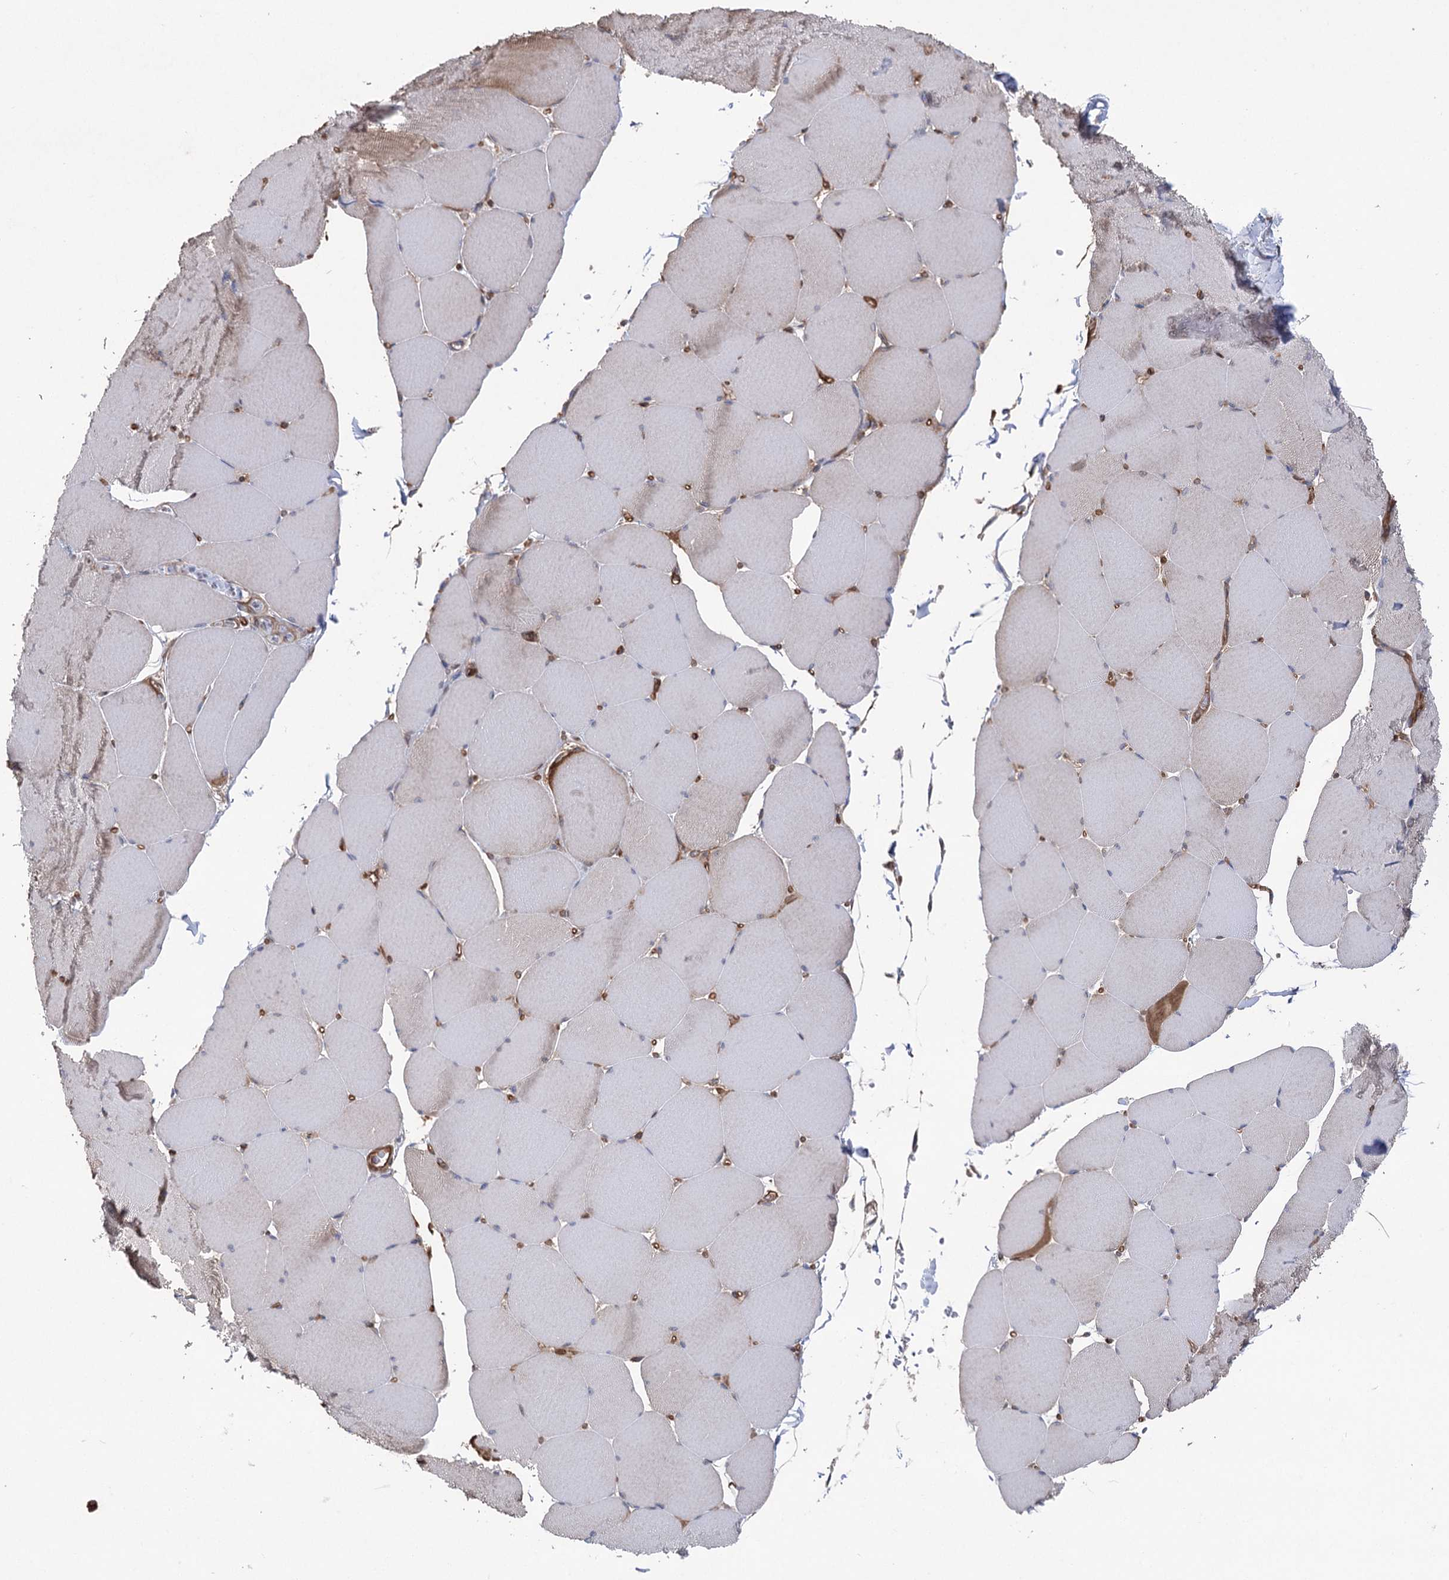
{"staining": {"intensity": "weak", "quantity": "25%-75%", "location": "cytoplasmic/membranous"}, "tissue": "skeletal muscle", "cell_type": "Myocytes", "image_type": "normal", "snomed": [{"axis": "morphology", "description": "Normal tissue, NOS"}, {"axis": "topography", "description": "Skeletal muscle"}, {"axis": "topography", "description": "Head-Neck"}], "caption": "Immunohistochemical staining of benign human skeletal muscle reveals 25%-75% levels of weak cytoplasmic/membranous protein positivity in approximately 25%-75% of myocytes.", "gene": "LARS2", "patient": {"sex": "male", "age": 66}}